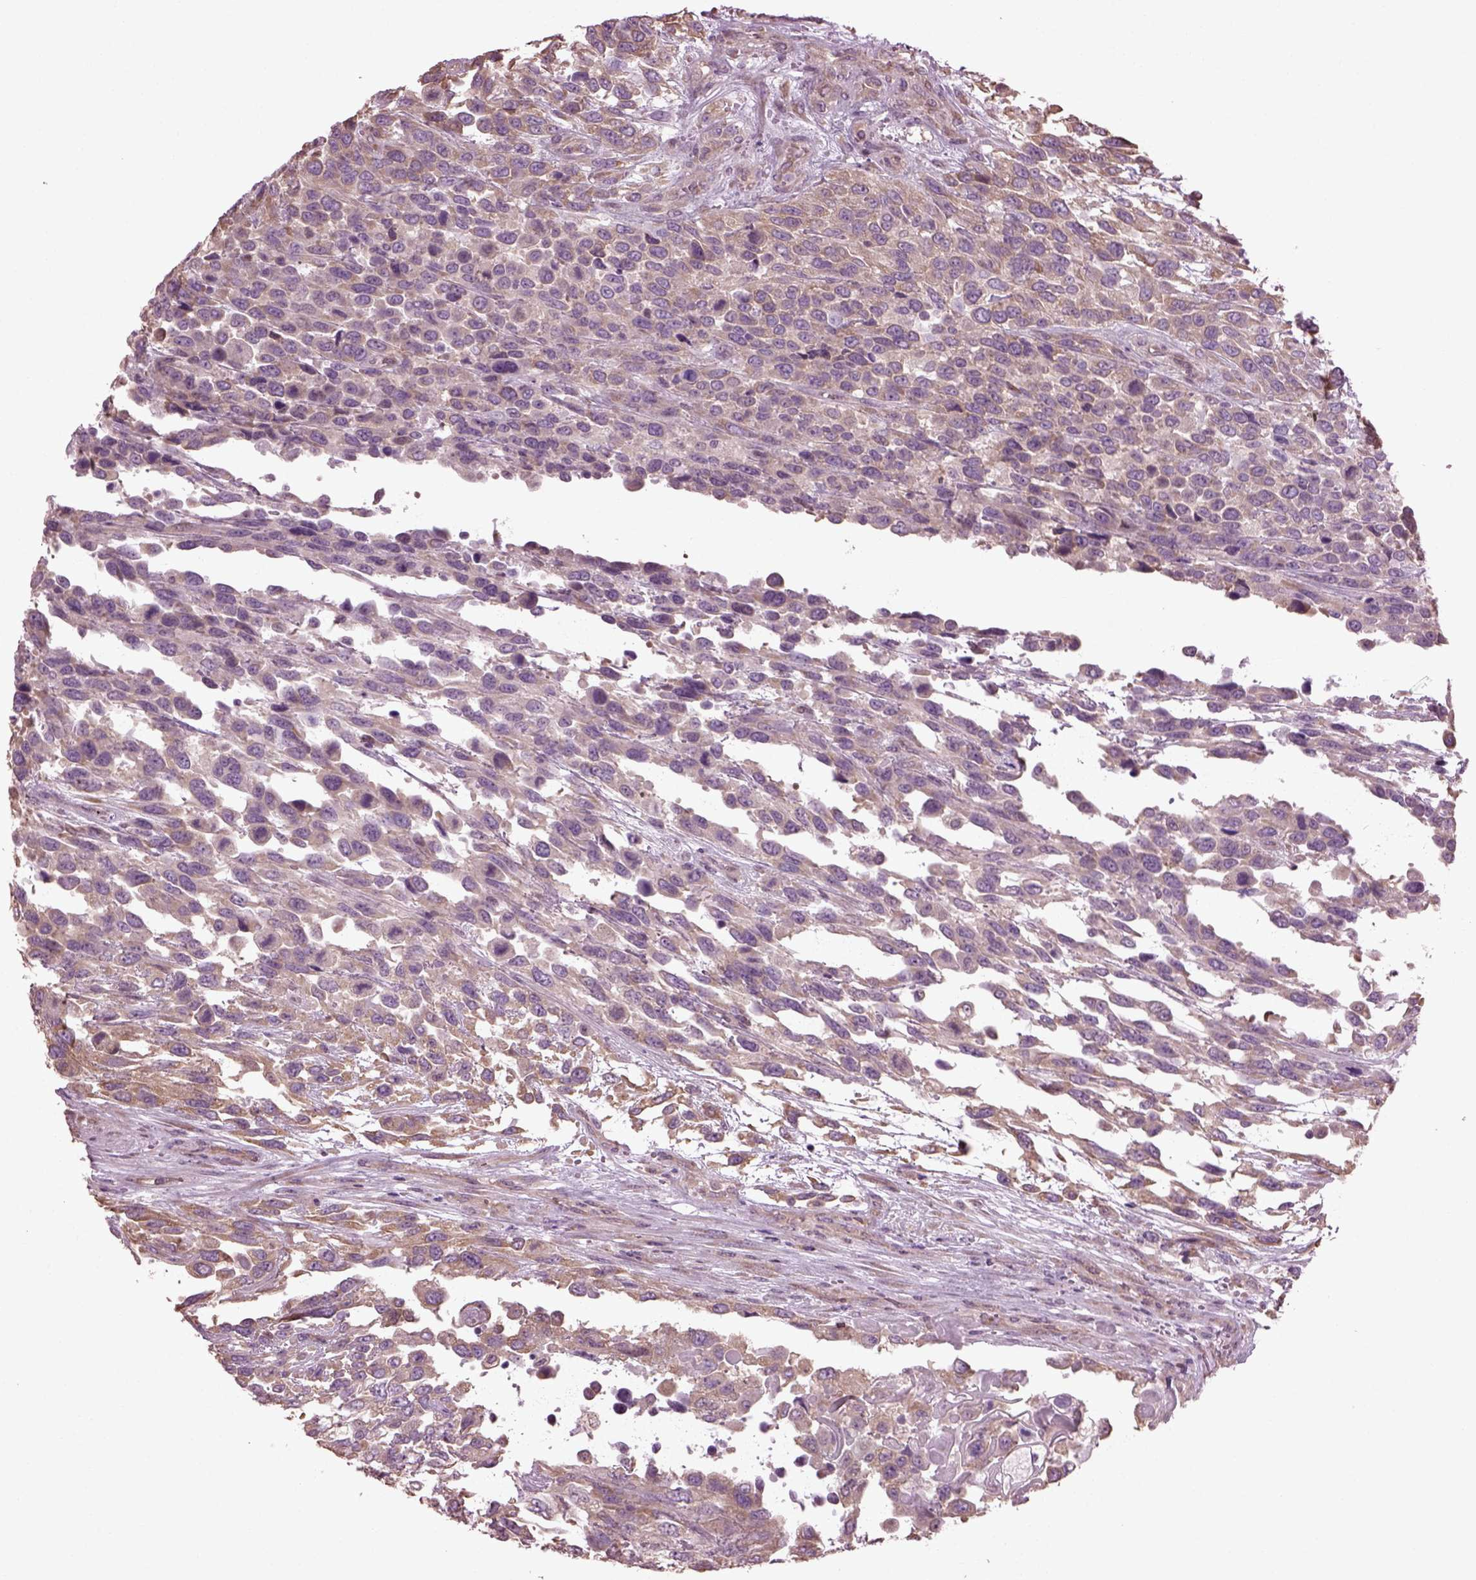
{"staining": {"intensity": "weak", "quantity": ">75%", "location": "cytoplasmic/membranous"}, "tissue": "urothelial cancer", "cell_type": "Tumor cells", "image_type": "cancer", "snomed": [{"axis": "morphology", "description": "Urothelial carcinoma, High grade"}, {"axis": "topography", "description": "Urinary bladder"}], "caption": "Tumor cells exhibit low levels of weak cytoplasmic/membranous positivity in approximately >75% of cells in human urothelial cancer. (DAB (3,3'-diaminobenzidine) IHC, brown staining for protein, blue staining for nuclei).", "gene": "CABP5", "patient": {"sex": "female", "age": 70}}